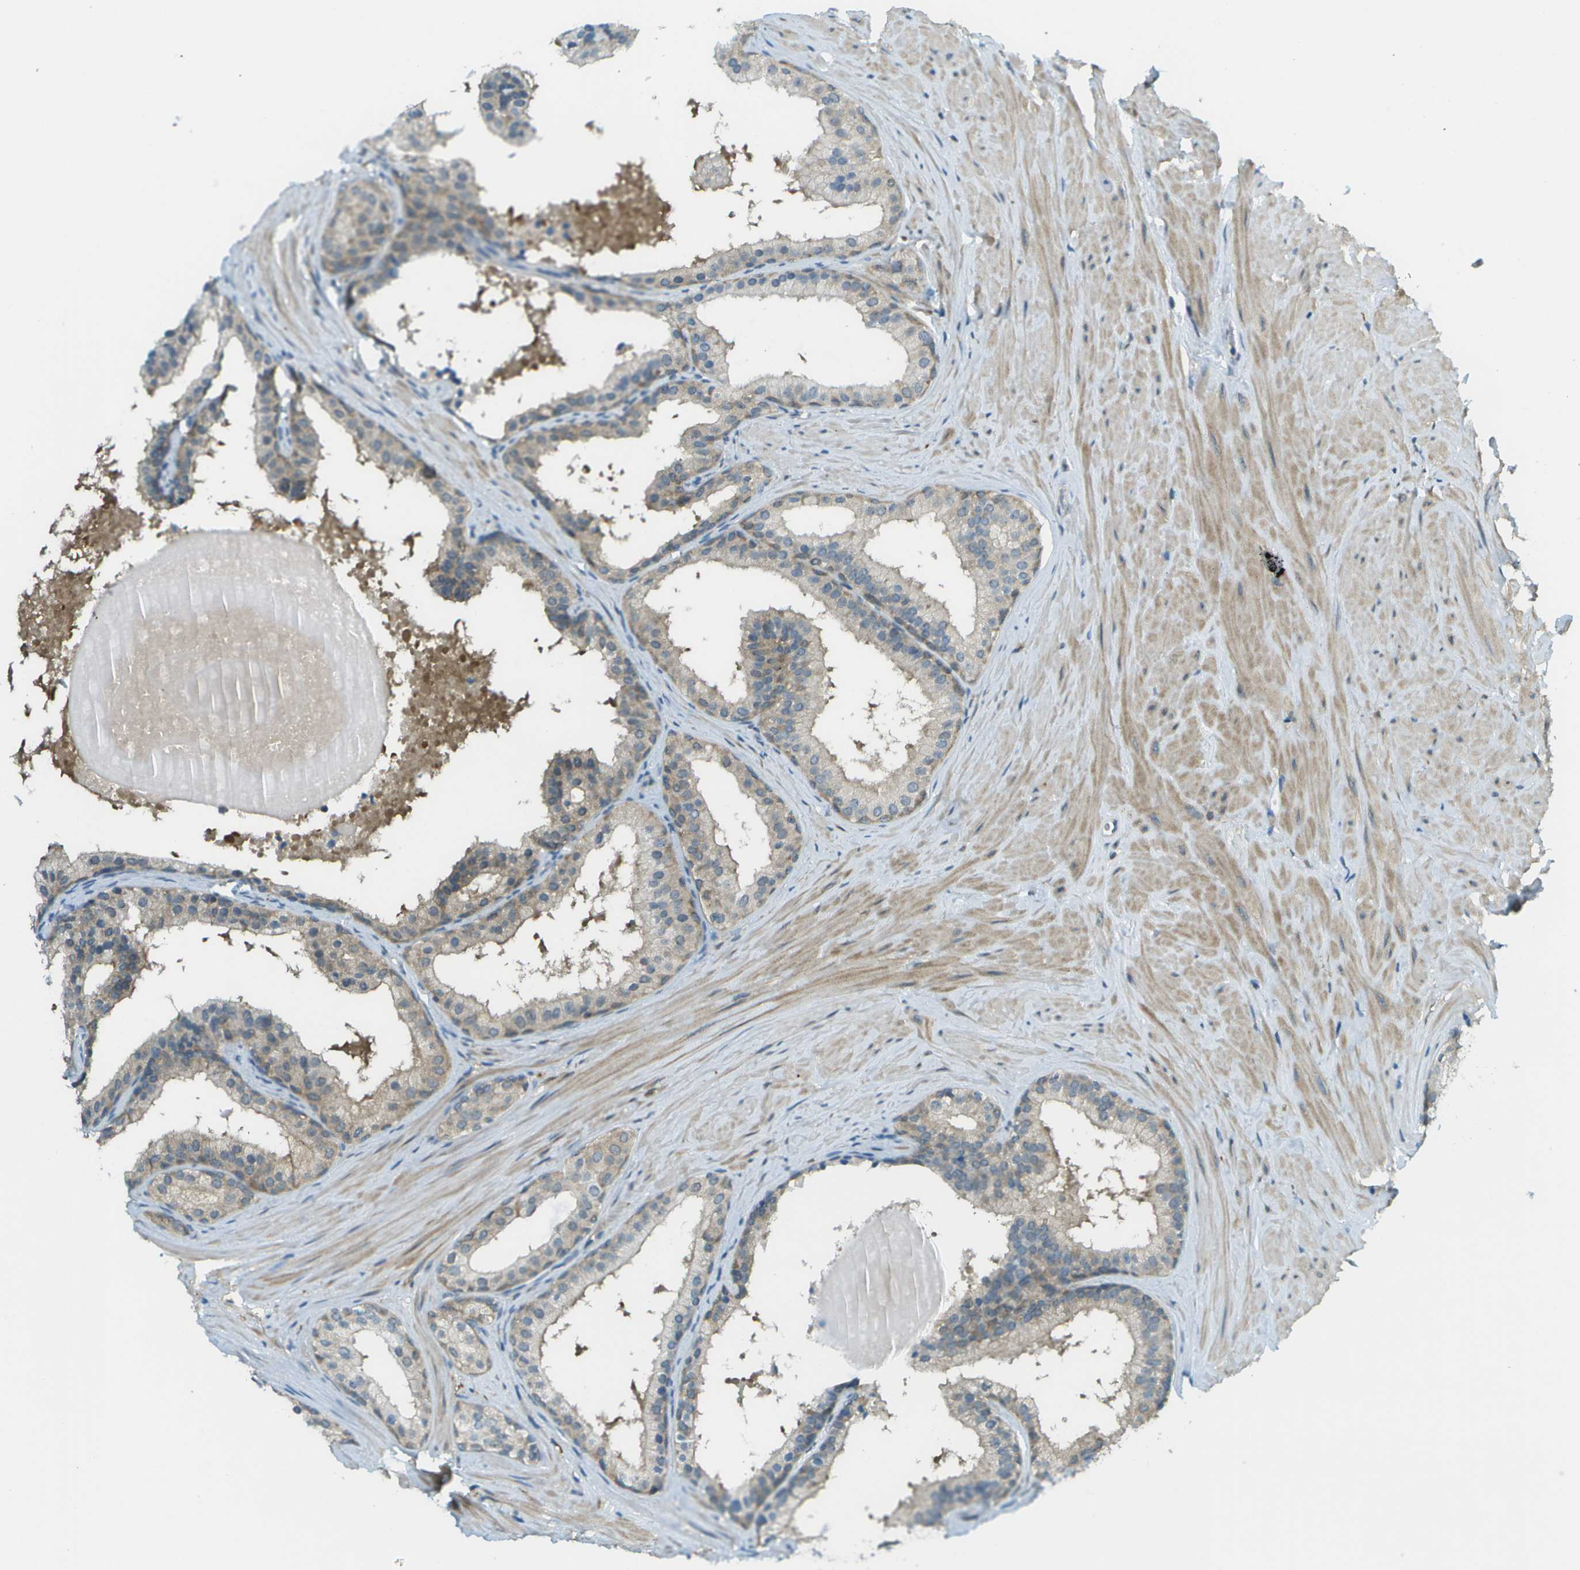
{"staining": {"intensity": "negative", "quantity": "none", "location": "none"}, "tissue": "prostate cancer", "cell_type": "Tumor cells", "image_type": "cancer", "snomed": [{"axis": "morphology", "description": "Adenocarcinoma, Low grade"}, {"axis": "topography", "description": "Prostate"}], "caption": "DAB (3,3'-diaminobenzidine) immunohistochemical staining of human prostate low-grade adenocarcinoma displays no significant positivity in tumor cells. (DAB immunohistochemistry (IHC) visualized using brightfield microscopy, high magnification).", "gene": "CDH23", "patient": {"sex": "male", "age": 69}}